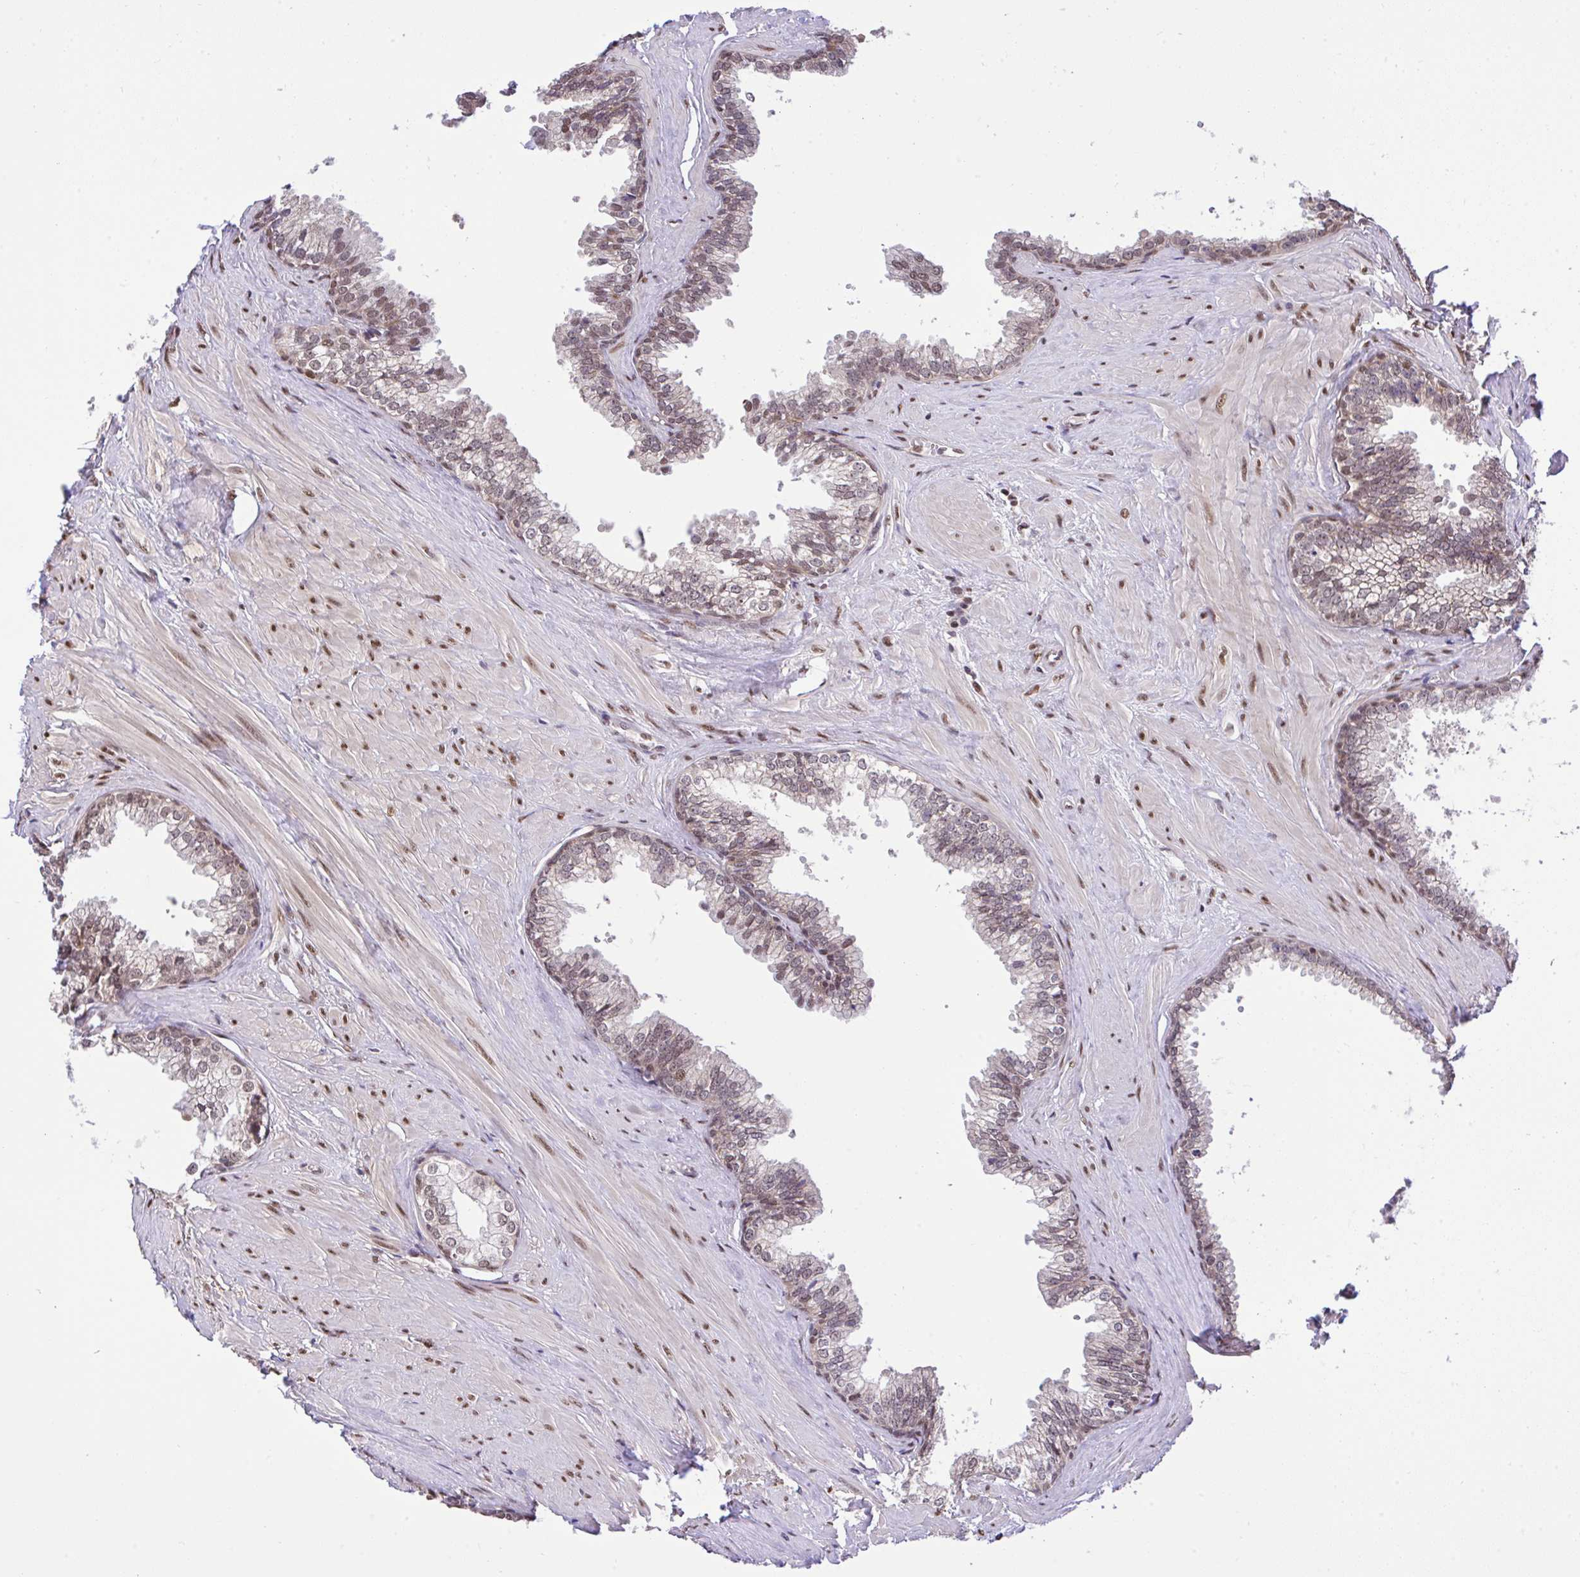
{"staining": {"intensity": "weak", "quantity": "25%-75%", "location": "nuclear"}, "tissue": "prostate", "cell_type": "Glandular cells", "image_type": "normal", "snomed": [{"axis": "morphology", "description": "Normal tissue, NOS"}, {"axis": "topography", "description": "Prostate"}, {"axis": "topography", "description": "Peripheral nerve tissue"}], "caption": "Protein staining by immunohistochemistry reveals weak nuclear positivity in approximately 25%-75% of glandular cells in unremarkable prostate.", "gene": "GLIS3", "patient": {"sex": "male", "age": 55}}